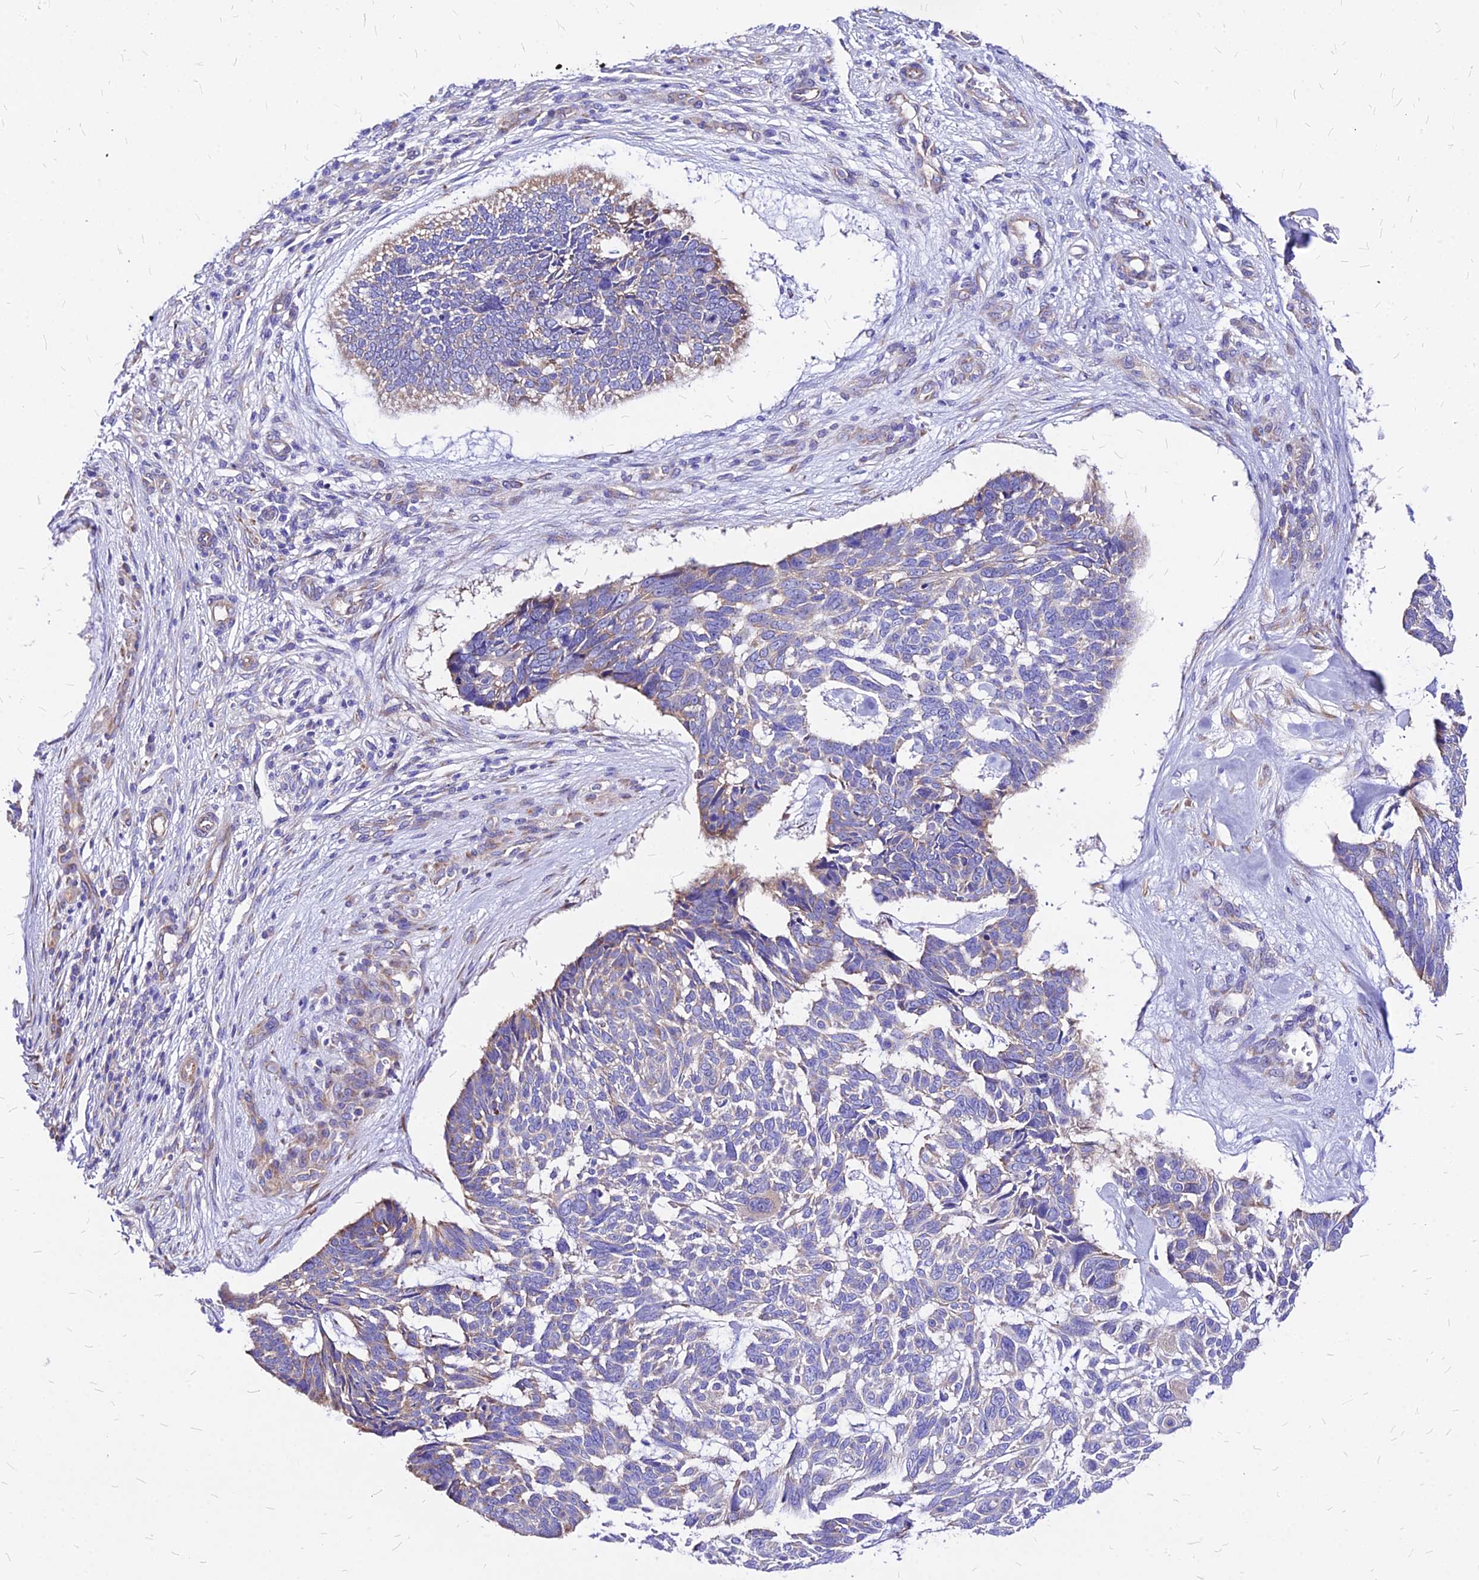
{"staining": {"intensity": "weak", "quantity": "<25%", "location": "cytoplasmic/membranous"}, "tissue": "skin cancer", "cell_type": "Tumor cells", "image_type": "cancer", "snomed": [{"axis": "morphology", "description": "Basal cell carcinoma"}, {"axis": "topography", "description": "Skin"}], "caption": "Immunohistochemistry (IHC) image of neoplastic tissue: skin cancer (basal cell carcinoma) stained with DAB (3,3'-diaminobenzidine) exhibits no significant protein staining in tumor cells.", "gene": "RPL19", "patient": {"sex": "male", "age": 88}}